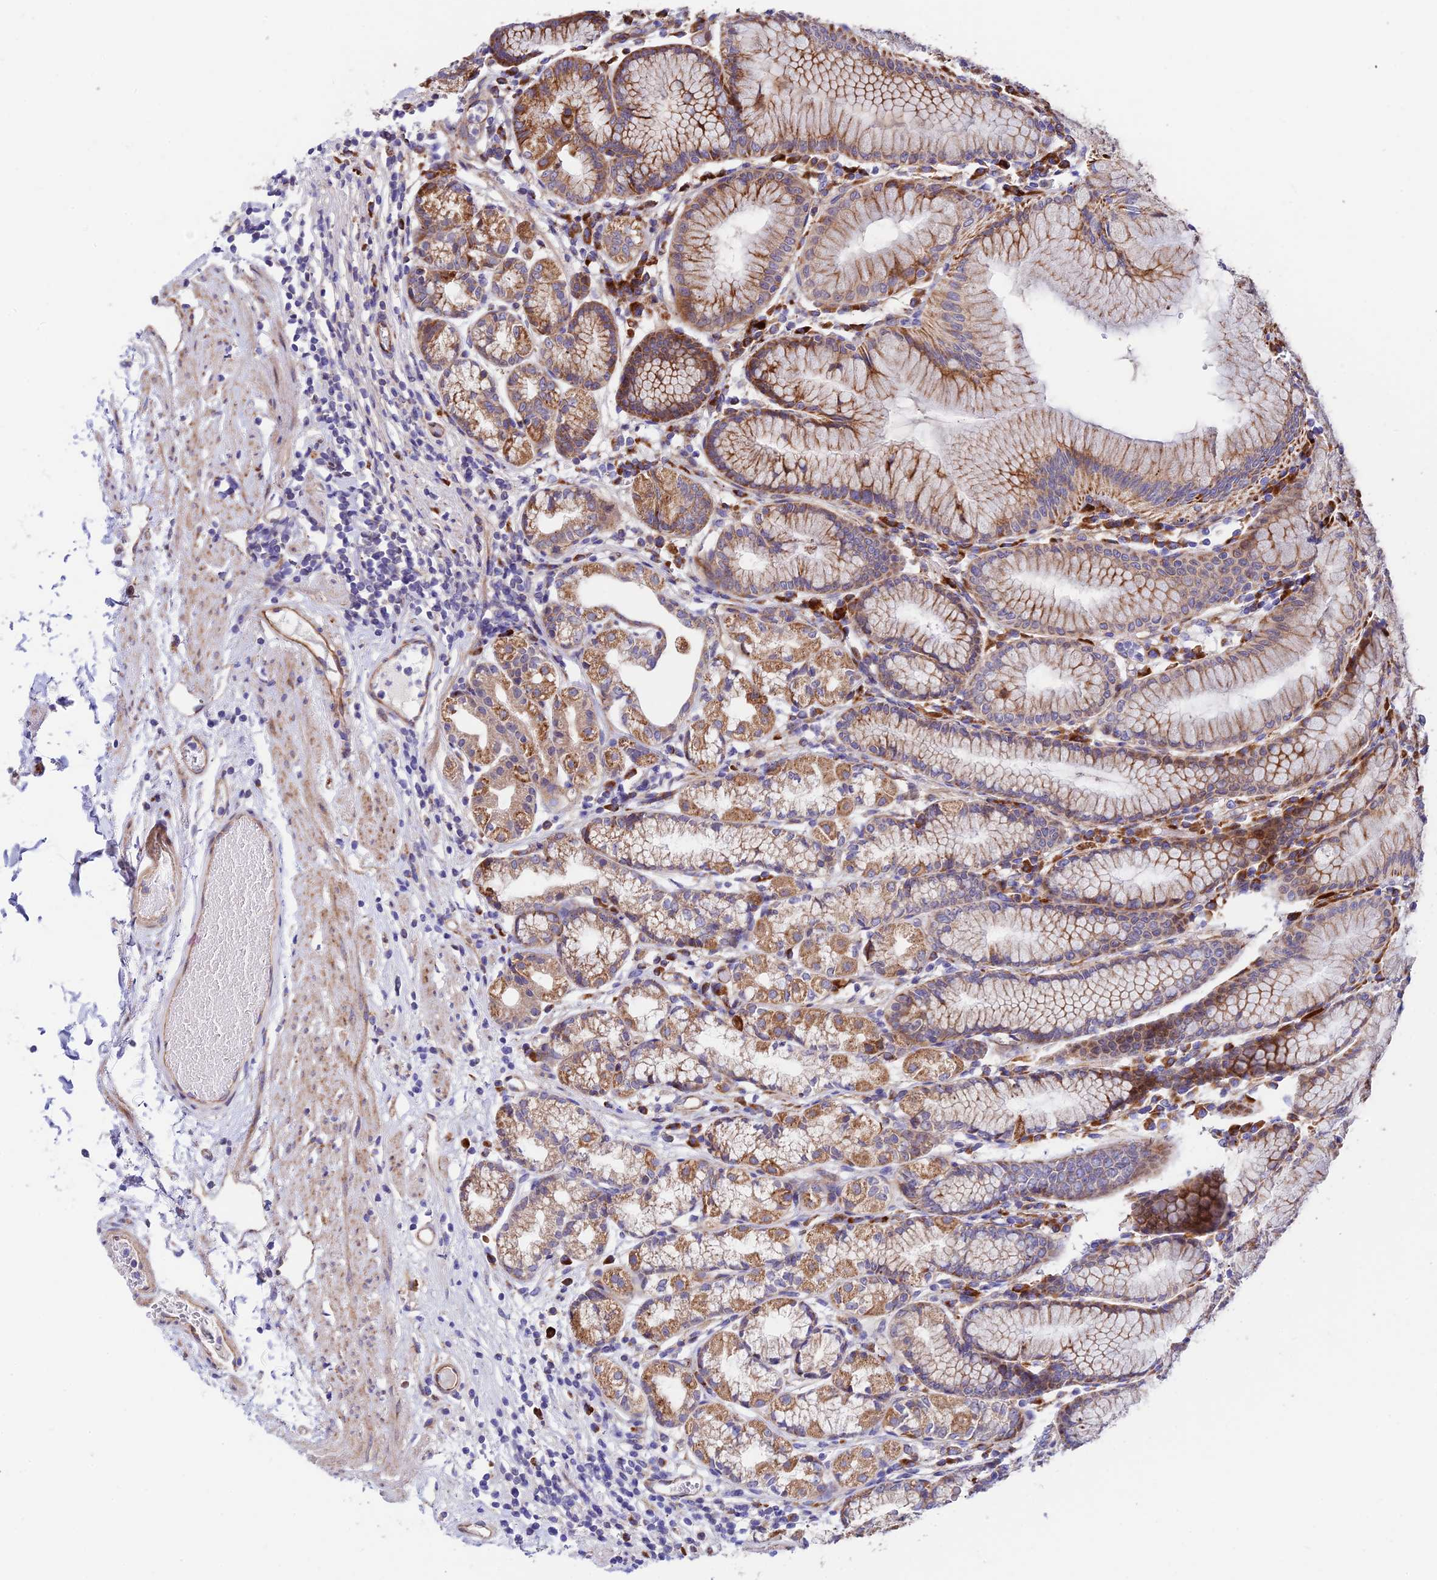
{"staining": {"intensity": "moderate", "quantity": ">75%", "location": "cytoplasmic/membranous"}, "tissue": "stomach", "cell_type": "Glandular cells", "image_type": "normal", "snomed": [{"axis": "morphology", "description": "Normal tissue, NOS"}, {"axis": "topography", "description": "Stomach"}], "caption": "A brown stain highlights moderate cytoplasmic/membranous staining of a protein in glandular cells of benign human stomach. (IHC, brightfield microscopy, high magnification).", "gene": "VPS13C", "patient": {"sex": "female", "age": 57}}